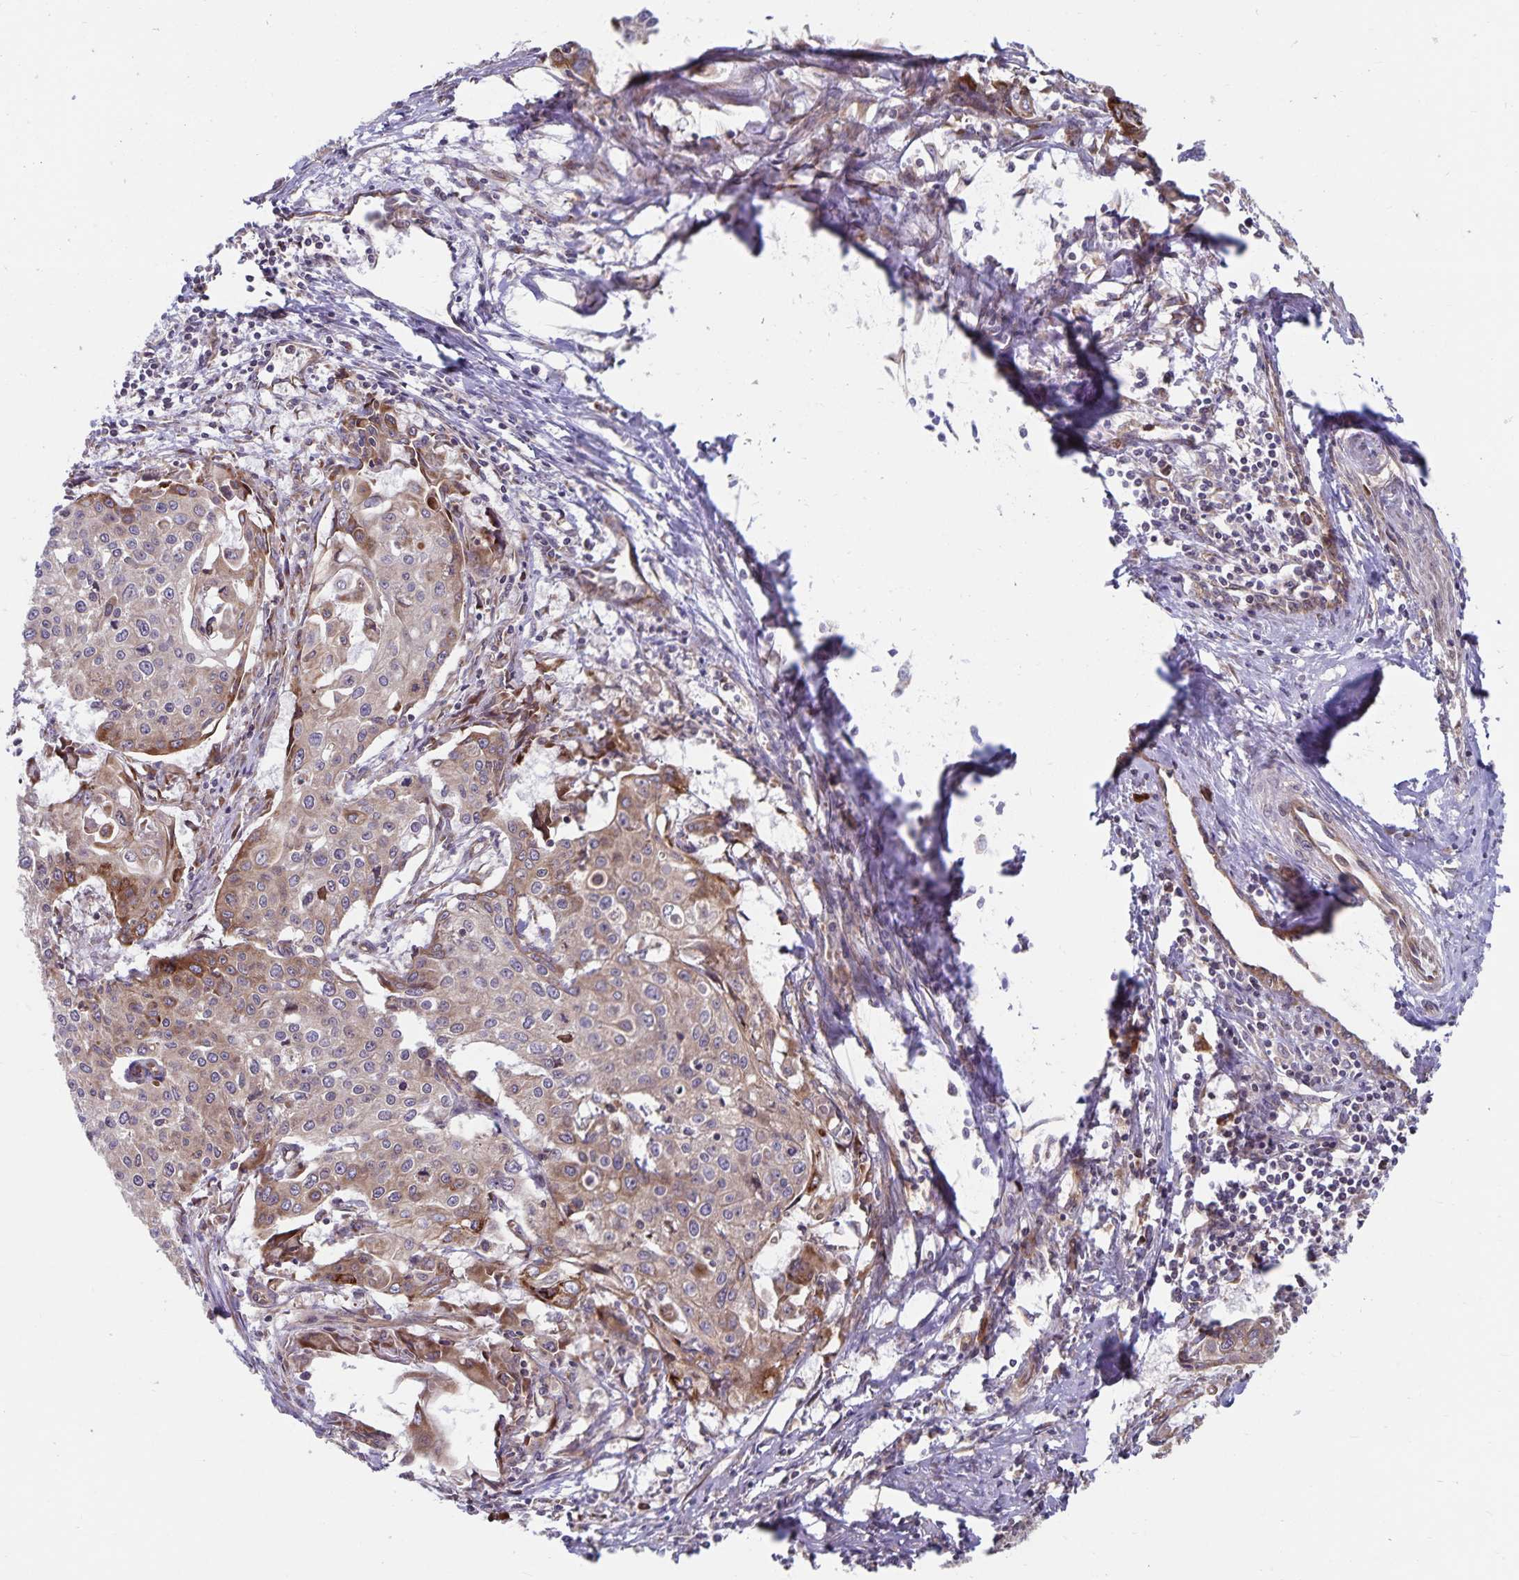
{"staining": {"intensity": "weak", "quantity": "<25%", "location": "cytoplasmic/membranous"}, "tissue": "cervical cancer", "cell_type": "Tumor cells", "image_type": "cancer", "snomed": [{"axis": "morphology", "description": "Squamous cell carcinoma, NOS"}, {"axis": "topography", "description": "Cervix"}], "caption": "Immunohistochemical staining of human cervical cancer (squamous cell carcinoma) exhibits no significant expression in tumor cells.", "gene": "SEC62", "patient": {"sex": "female", "age": 38}}